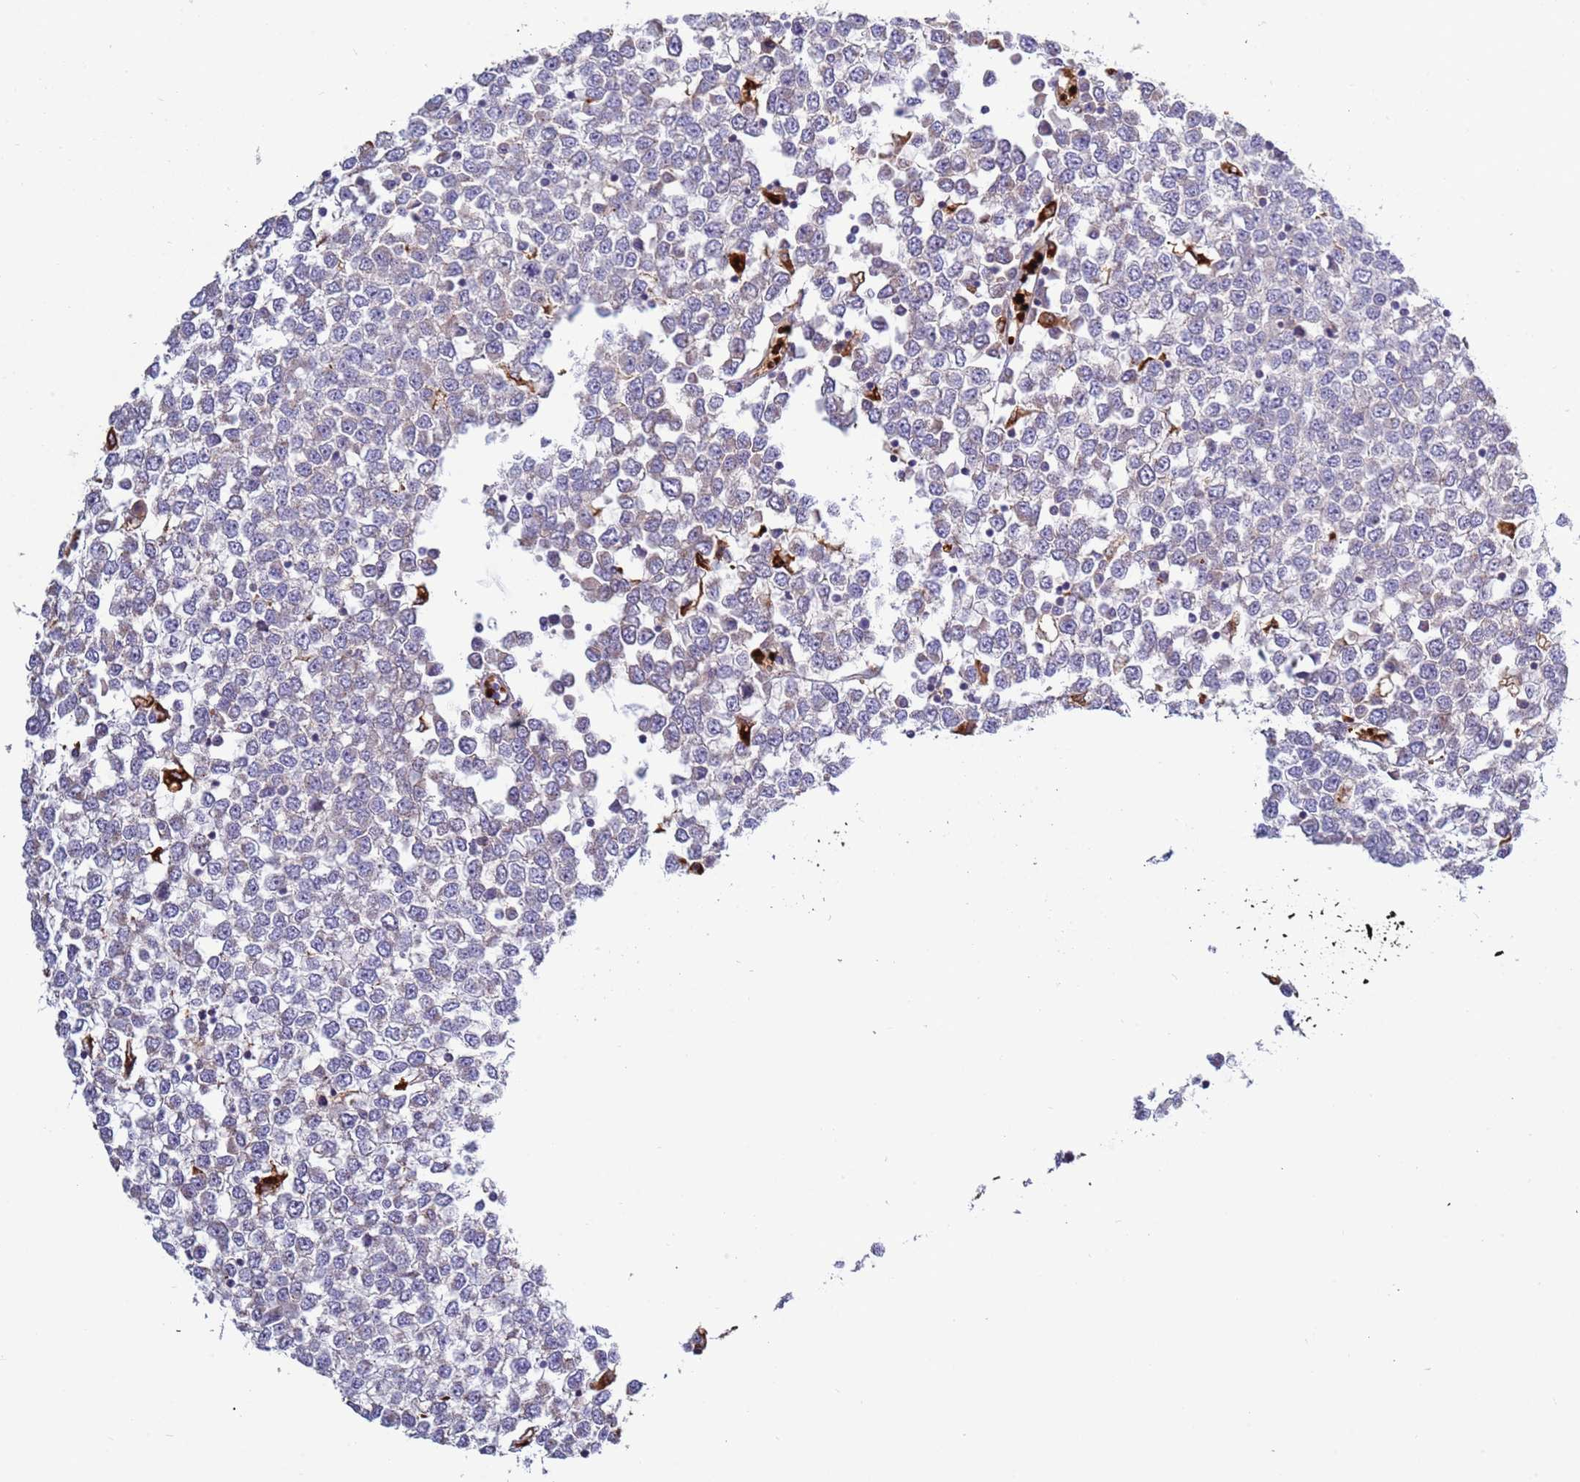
{"staining": {"intensity": "weak", "quantity": "<25%", "location": "cytoplasmic/membranous"}, "tissue": "testis cancer", "cell_type": "Tumor cells", "image_type": "cancer", "snomed": [{"axis": "morphology", "description": "Seminoma, NOS"}, {"axis": "topography", "description": "Testis"}], "caption": "Immunohistochemistry of seminoma (testis) shows no expression in tumor cells.", "gene": "VPS36", "patient": {"sex": "male", "age": 65}}